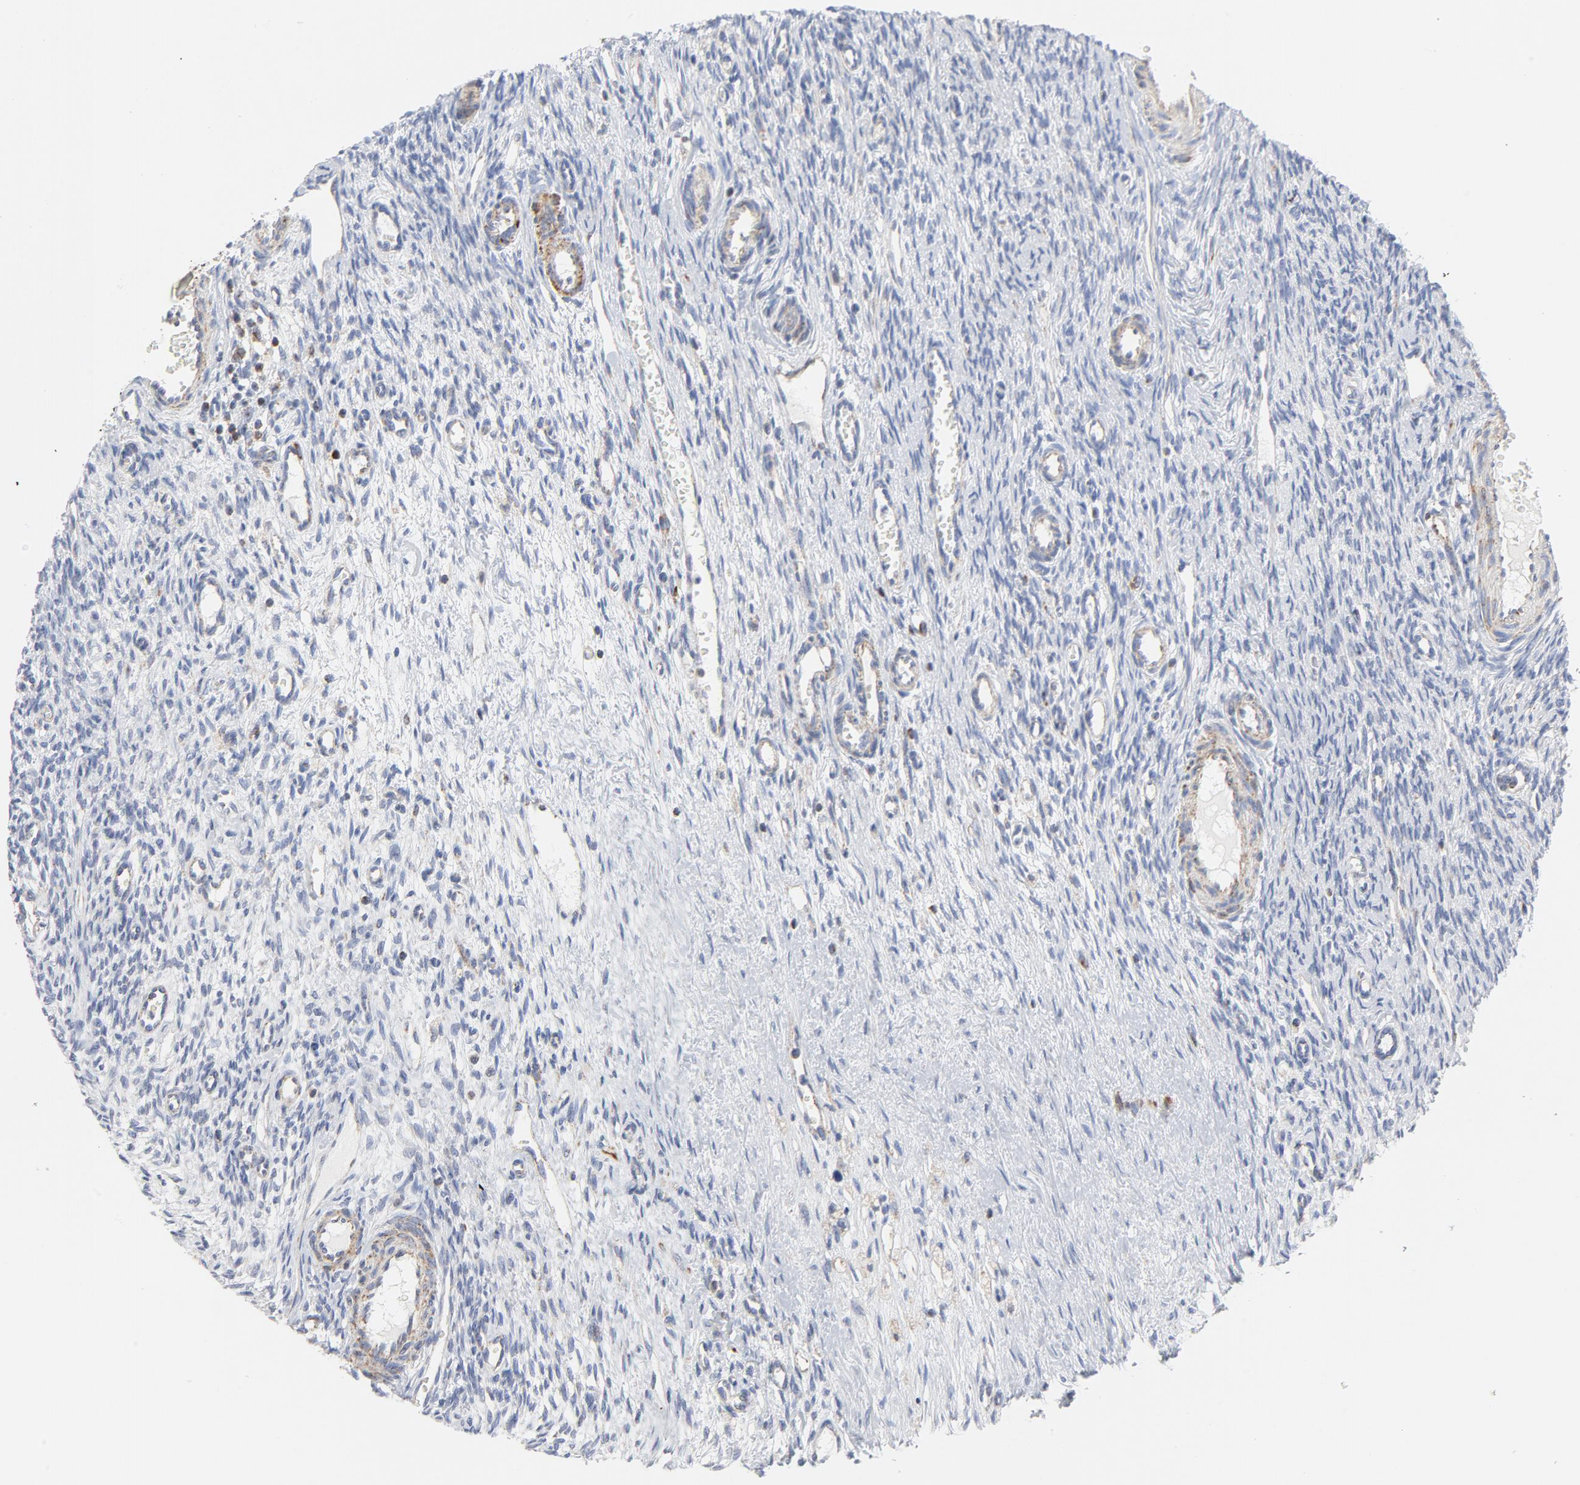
{"staining": {"intensity": "negative", "quantity": "none", "location": "none"}, "tissue": "ovary", "cell_type": "Ovarian stroma cells", "image_type": "normal", "snomed": [{"axis": "morphology", "description": "Normal tissue, NOS"}, {"axis": "topography", "description": "Ovary"}], "caption": "This is an immunohistochemistry (IHC) histopathology image of benign ovary. There is no expression in ovarian stroma cells.", "gene": "CYCS", "patient": {"sex": "female", "age": 33}}